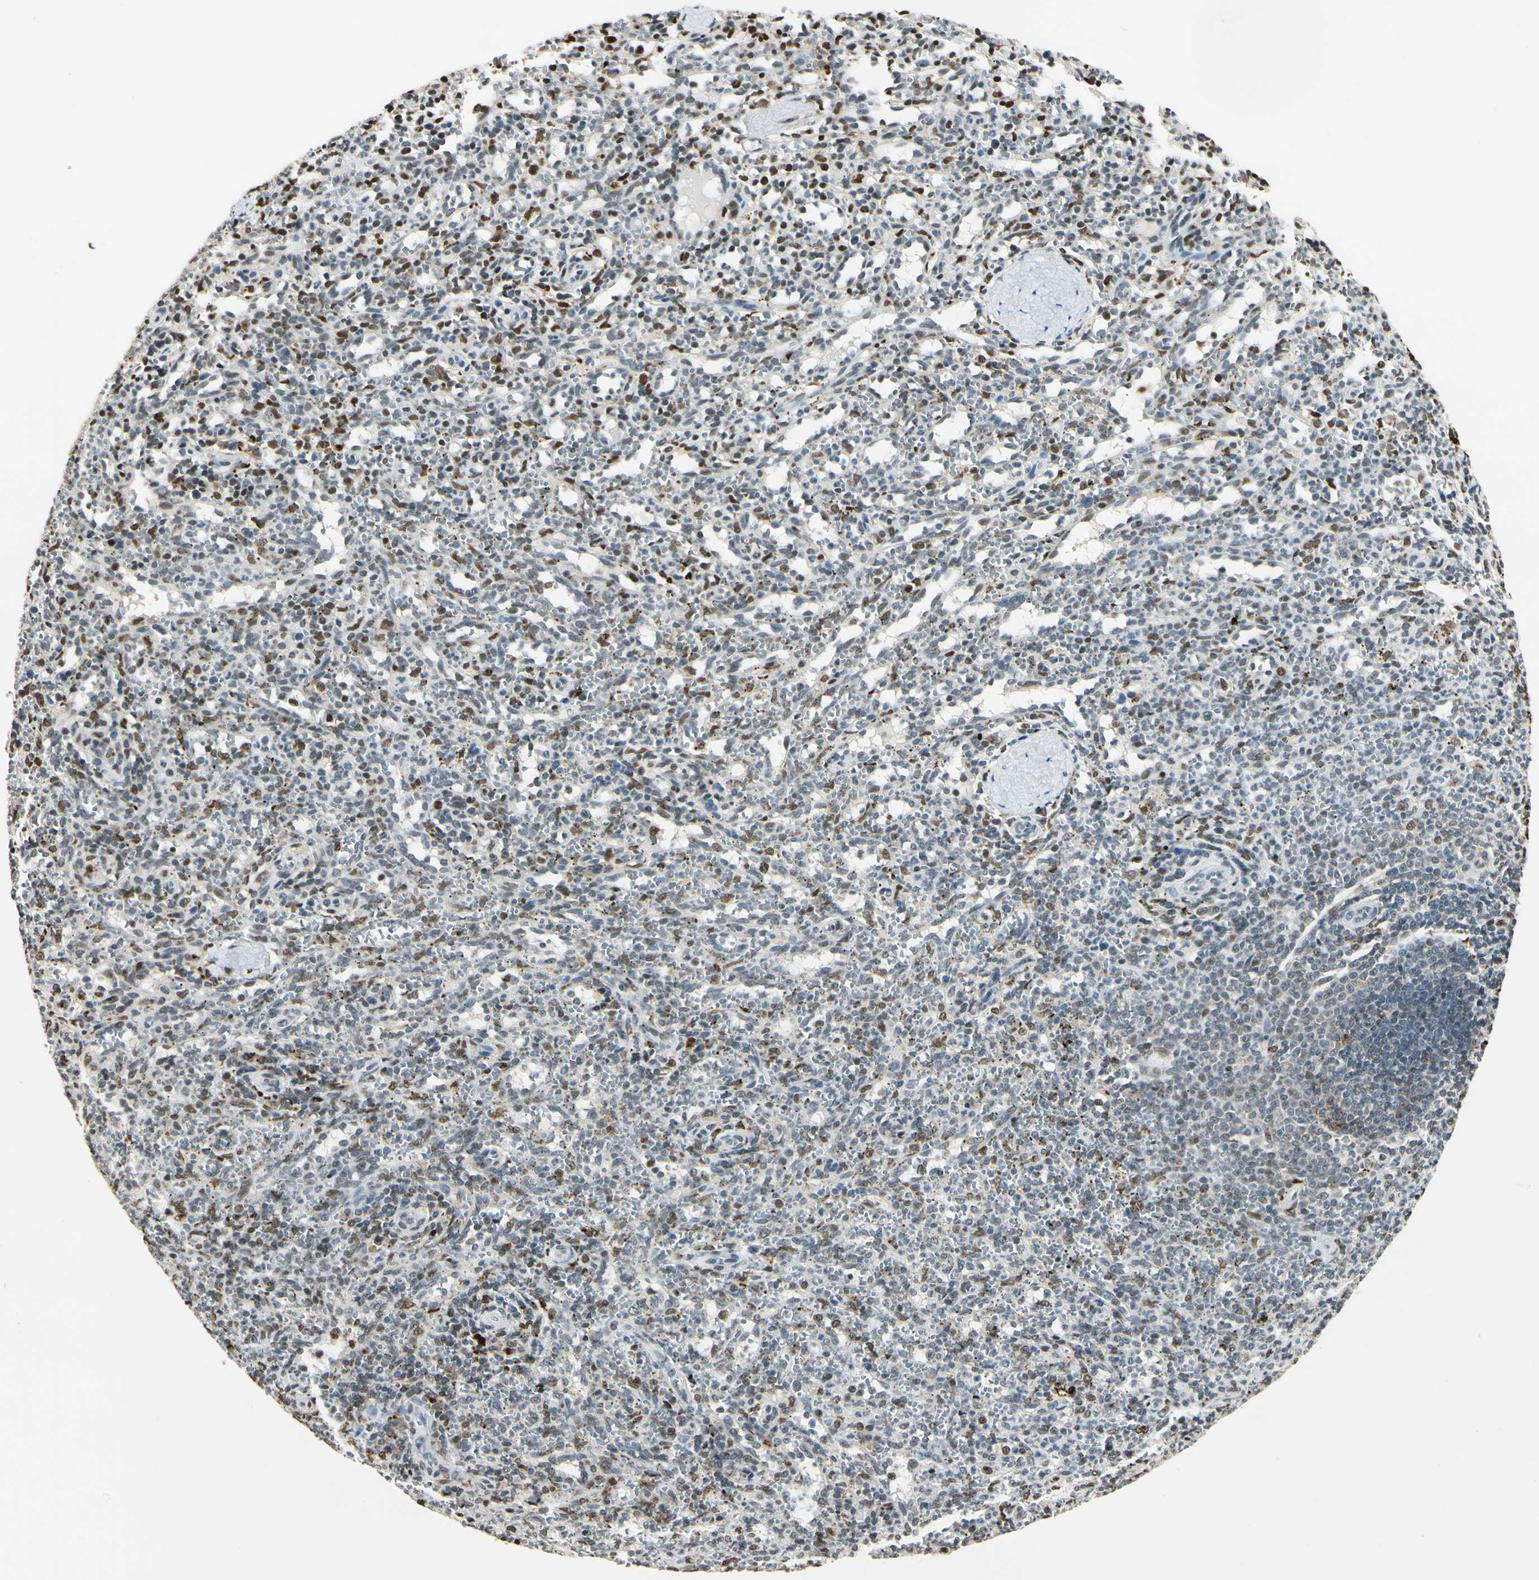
{"staining": {"intensity": "moderate", "quantity": "<25%", "location": "cytoplasmic/membranous,nuclear"}, "tissue": "spleen", "cell_type": "Cells in red pulp", "image_type": "normal", "snomed": [{"axis": "morphology", "description": "Normal tissue, NOS"}, {"axis": "topography", "description": "Spleen"}], "caption": "A histopathology image of human spleen stained for a protein displays moderate cytoplasmic/membranous,nuclear brown staining in cells in red pulp. (Brightfield microscopy of DAB IHC at high magnification).", "gene": "FANCG", "patient": {"sex": "female", "age": 10}}